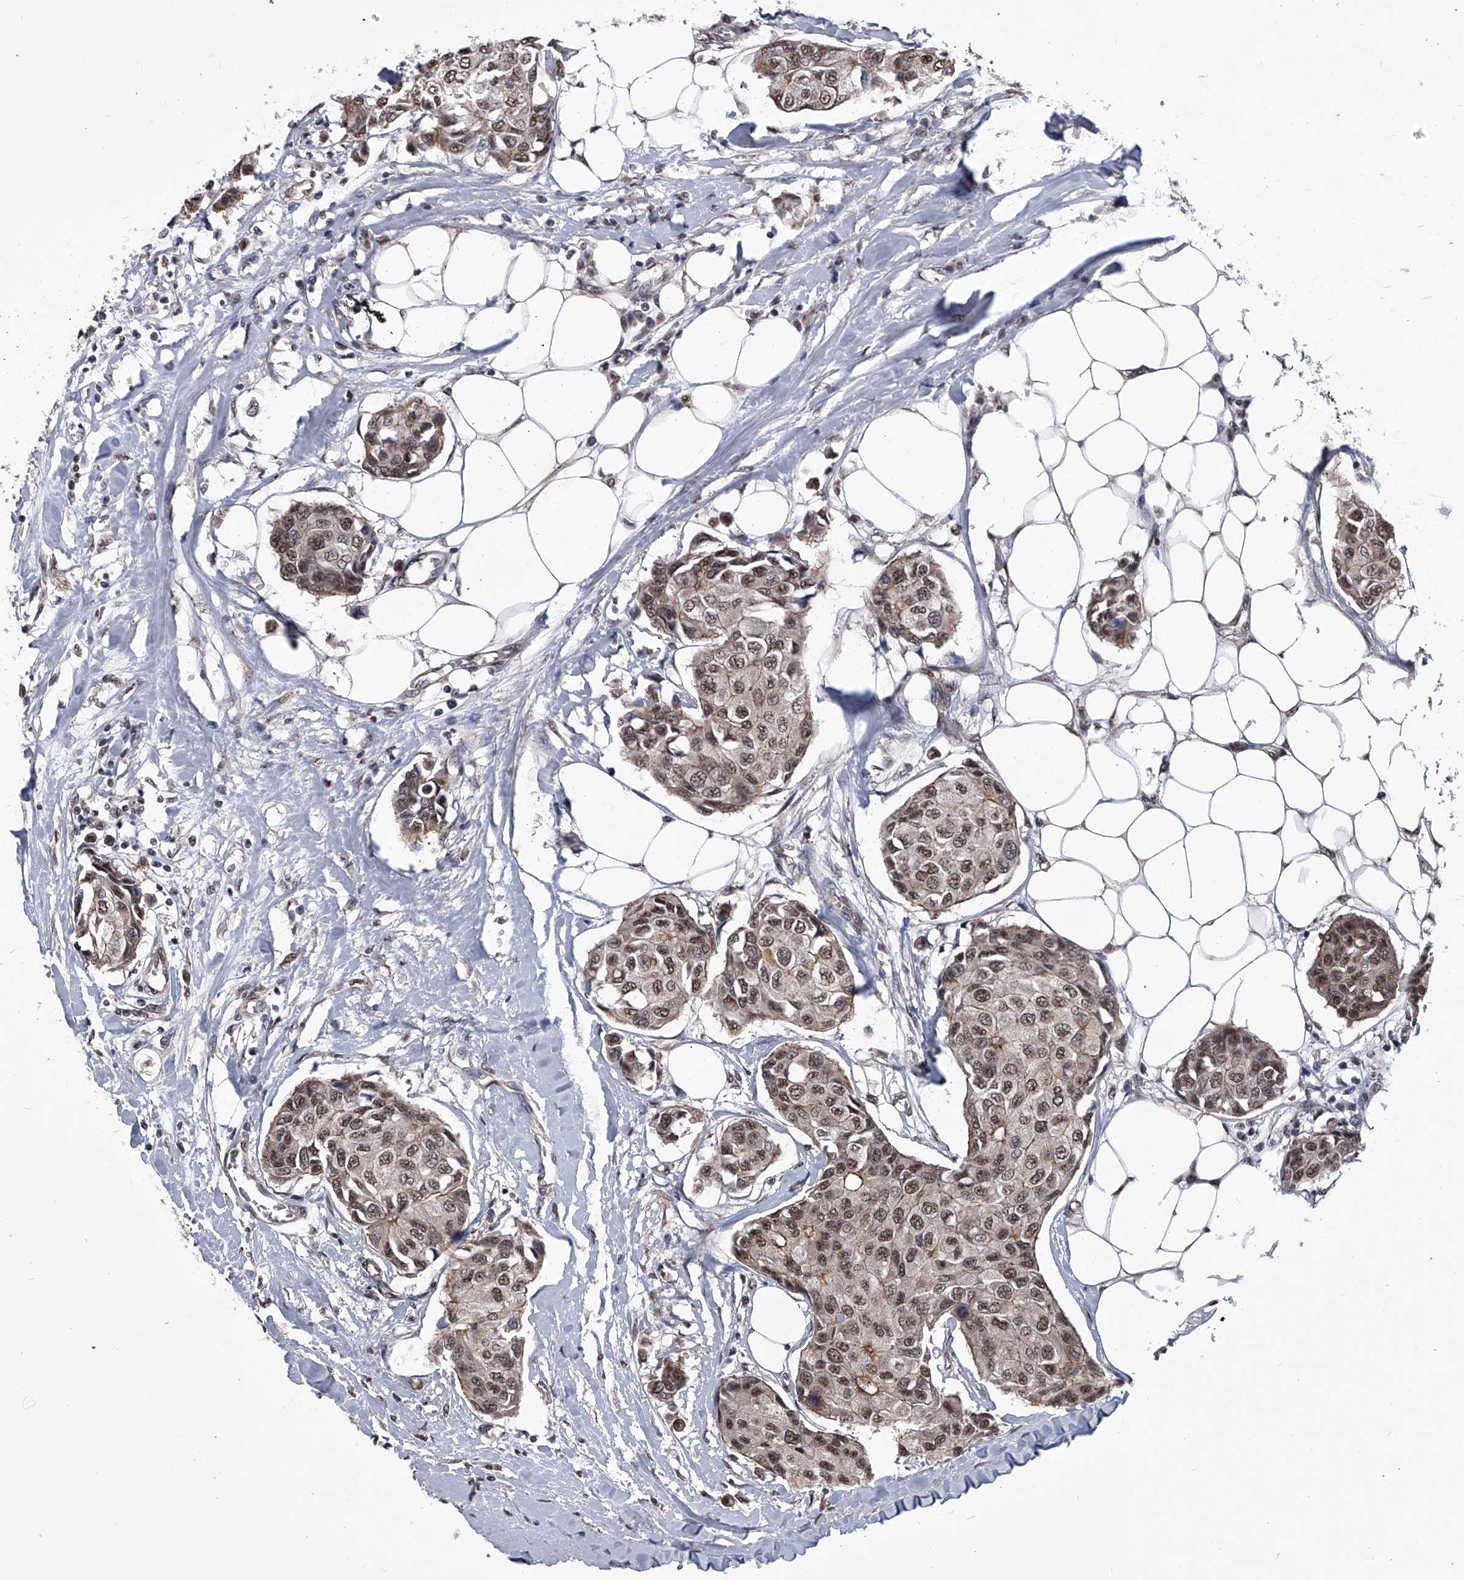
{"staining": {"intensity": "moderate", "quantity": ">75%", "location": "nuclear"}, "tissue": "breast cancer", "cell_type": "Tumor cells", "image_type": "cancer", "snomed": [{"axis": "morphology", "description": "Duct carcinoma"}, {"axis": "topography", "description": "Breast"}], "caption": "Human breast cancer stained for a protein (brown) demonstrates moderate nuclear positive staining in about >75% of tumor cells.", "gene": "ZNF76", "patient": {"sex": "female", "age": 80}}